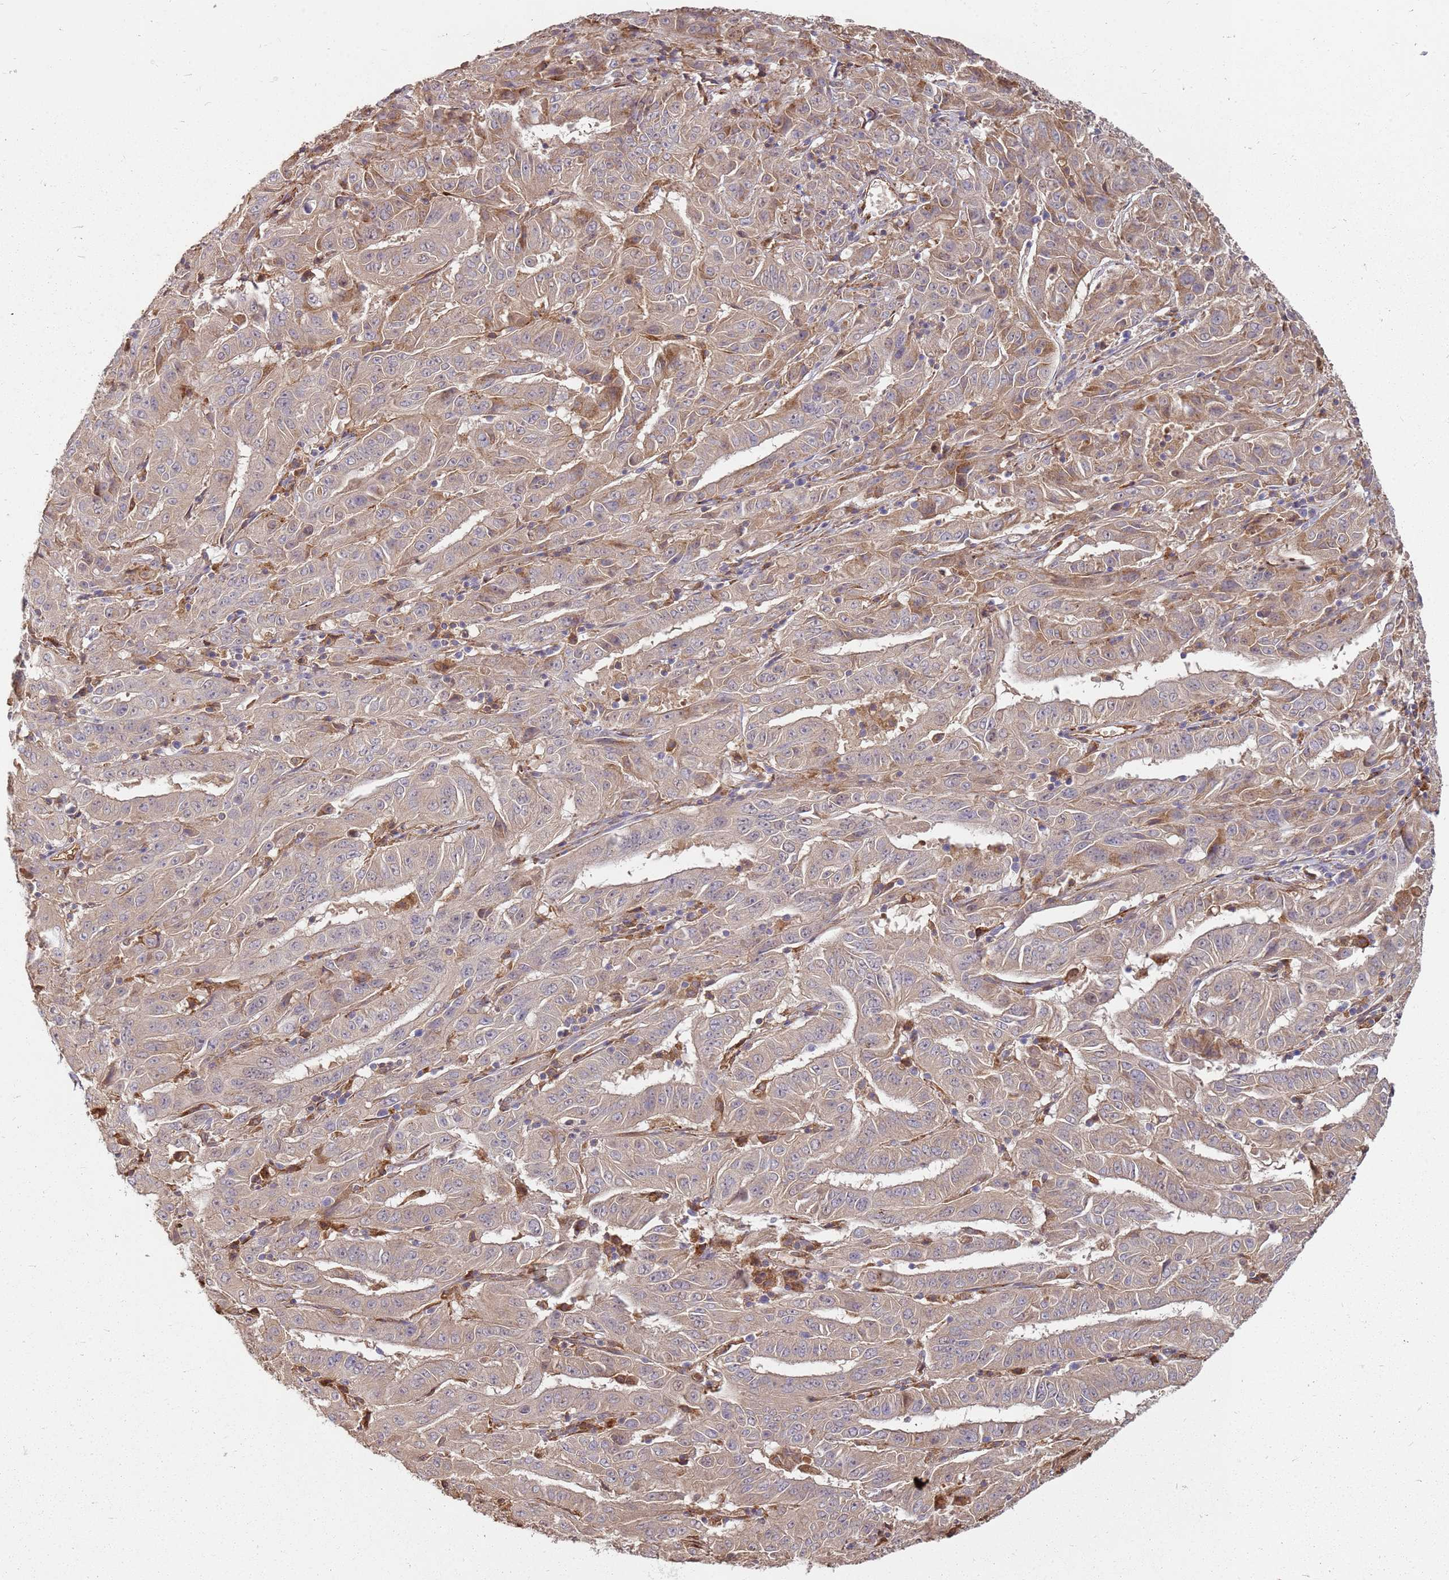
{"staining": {"intensity": "weak", "quantity": ">75%", "location": "cytoplasmic/membranous"}, "tissue": "pancreatic cancer", "cell_type": "Tumor cells", "image_type": "cancer", "snomed": [{"axis": "morphology", "description": "Adenocarcinoma, NOS"}, {"axis": "topography", "description": "Pancreas"}], "caption": "Human pancreatic cancer (adenocarcinoma) stained for a protein (brown) displays weak cytoplasmic/membranous positive staining in approximately >75% of tumor cells.", "gene": "NUDT14", "patient": {"sex": "male", "age": 63}}